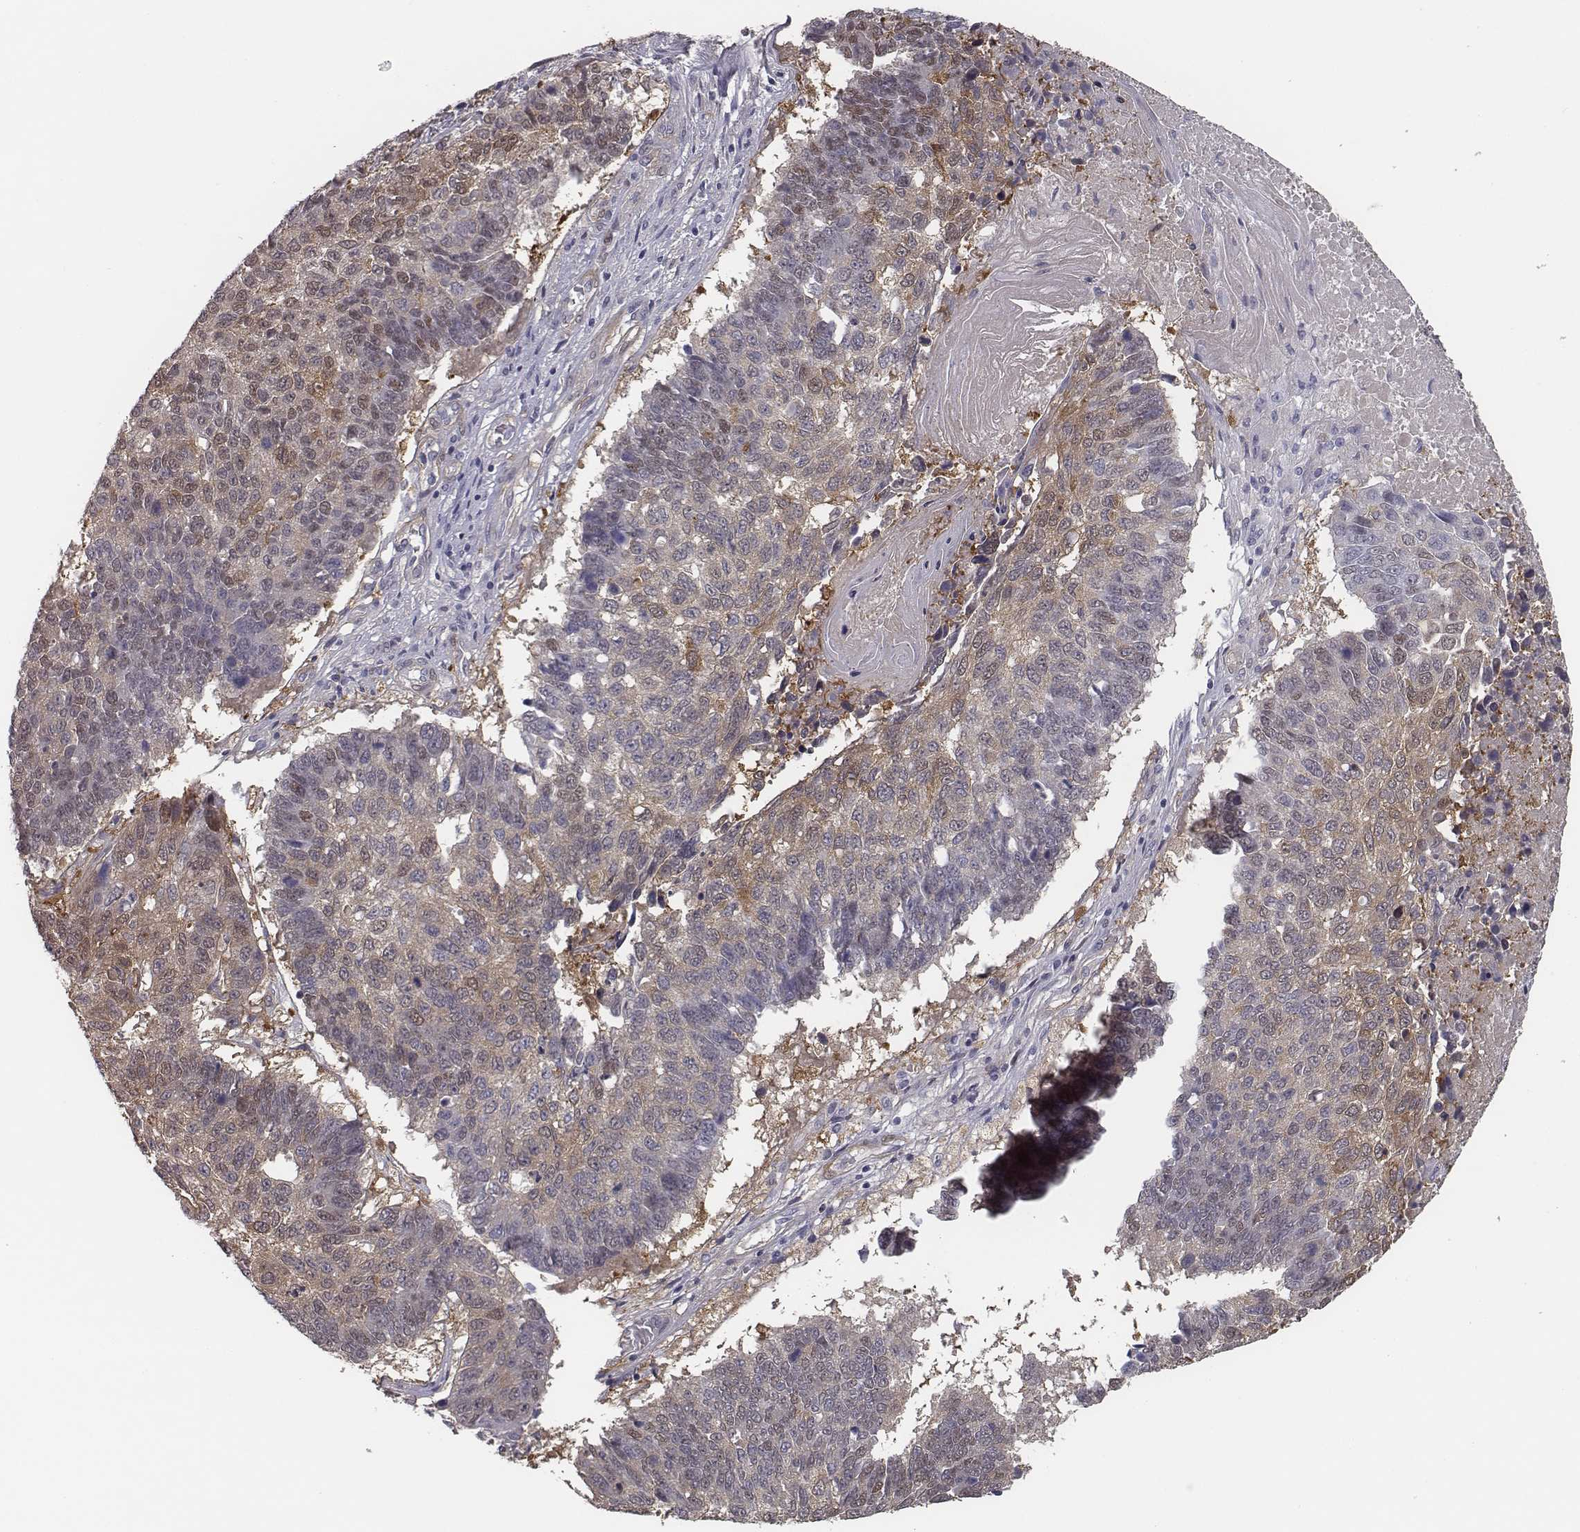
{"staining": {"intensity": "weak", "quantity": "25%-75%", "location": "cytoplasmic/membranous"}, "tissue": "lung cancer", "cell_type": "Tumor cells", "image_type": "cancer", "snomed": [{"axis": "morphology", "description": "Squamous cell carcinoma, NOS"}, {"axis": "topography", "description": "Lung"}], "caption": "High-power microscopy captured an immunohistochemistry (IHC) photomicrograph of squamous cell carcinoma (lung), revealing weak cytoplasmic/membranous expression in about 25%-75% of tumor cells.", "gene": "ISYNA1", "patient": {"sex": "male", "age": 73}}